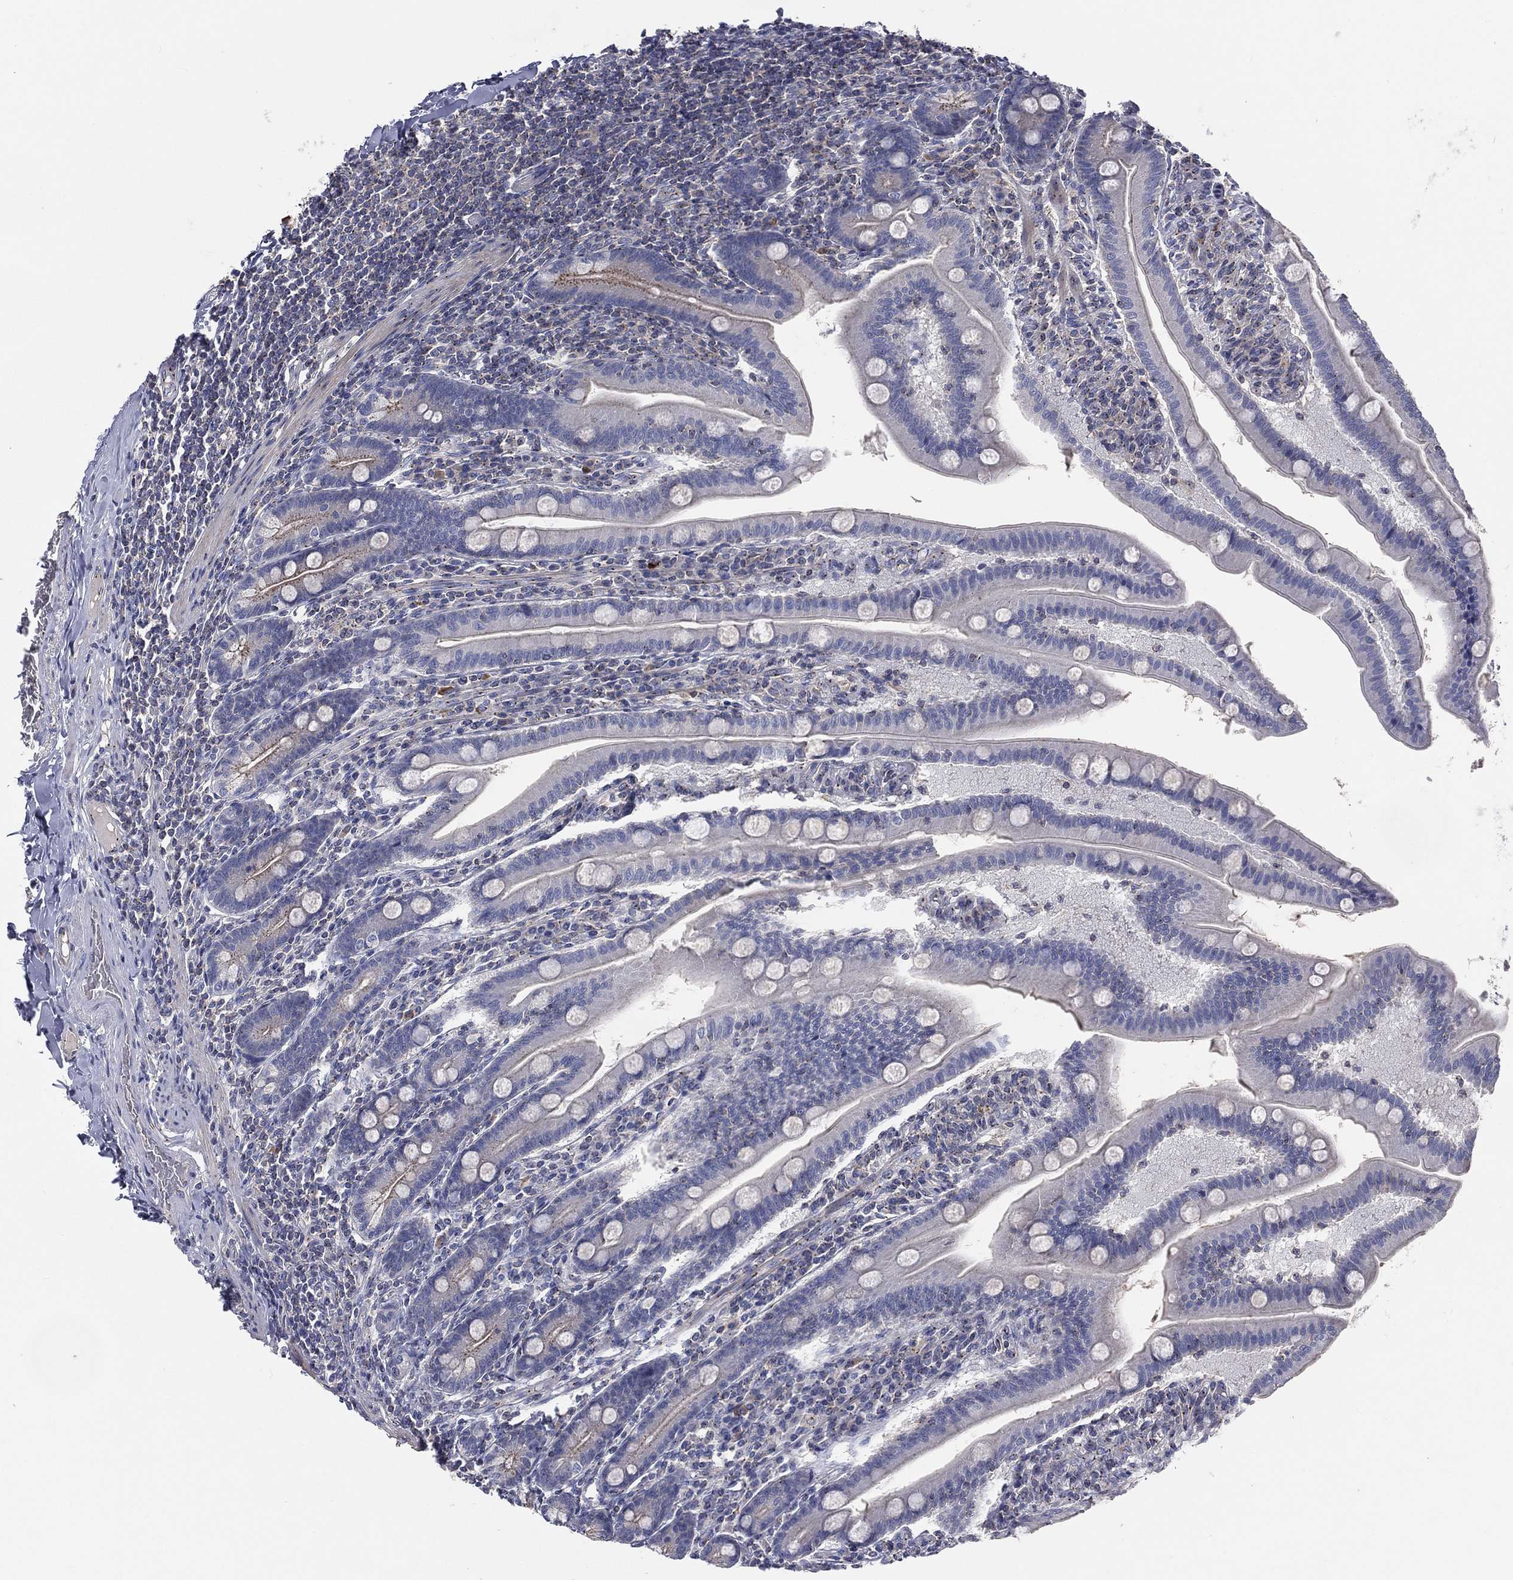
{"staining": {"intensity": "weak", "quantity": "<25%", "location": "cytoplasmic/membranous"}, "tissue": "small intestine", "cell_type": "Glandular cells", "image_type": "normal", "snomed": [{"axis": "morphology", "description": "Normal tissue, NOS"}, {"axis": "topography", "description": "Small intestine"}], "caption": "Glandular cells show no significant protein expression in benign small intestine. The staining was performed using DAB to visualize the protein expression in brown, while the nuclei were stained in blue with hematoxylin (Magnification: 20x).", "gene": "CROCC", "patient": {"sex": "male", "age": 66}}